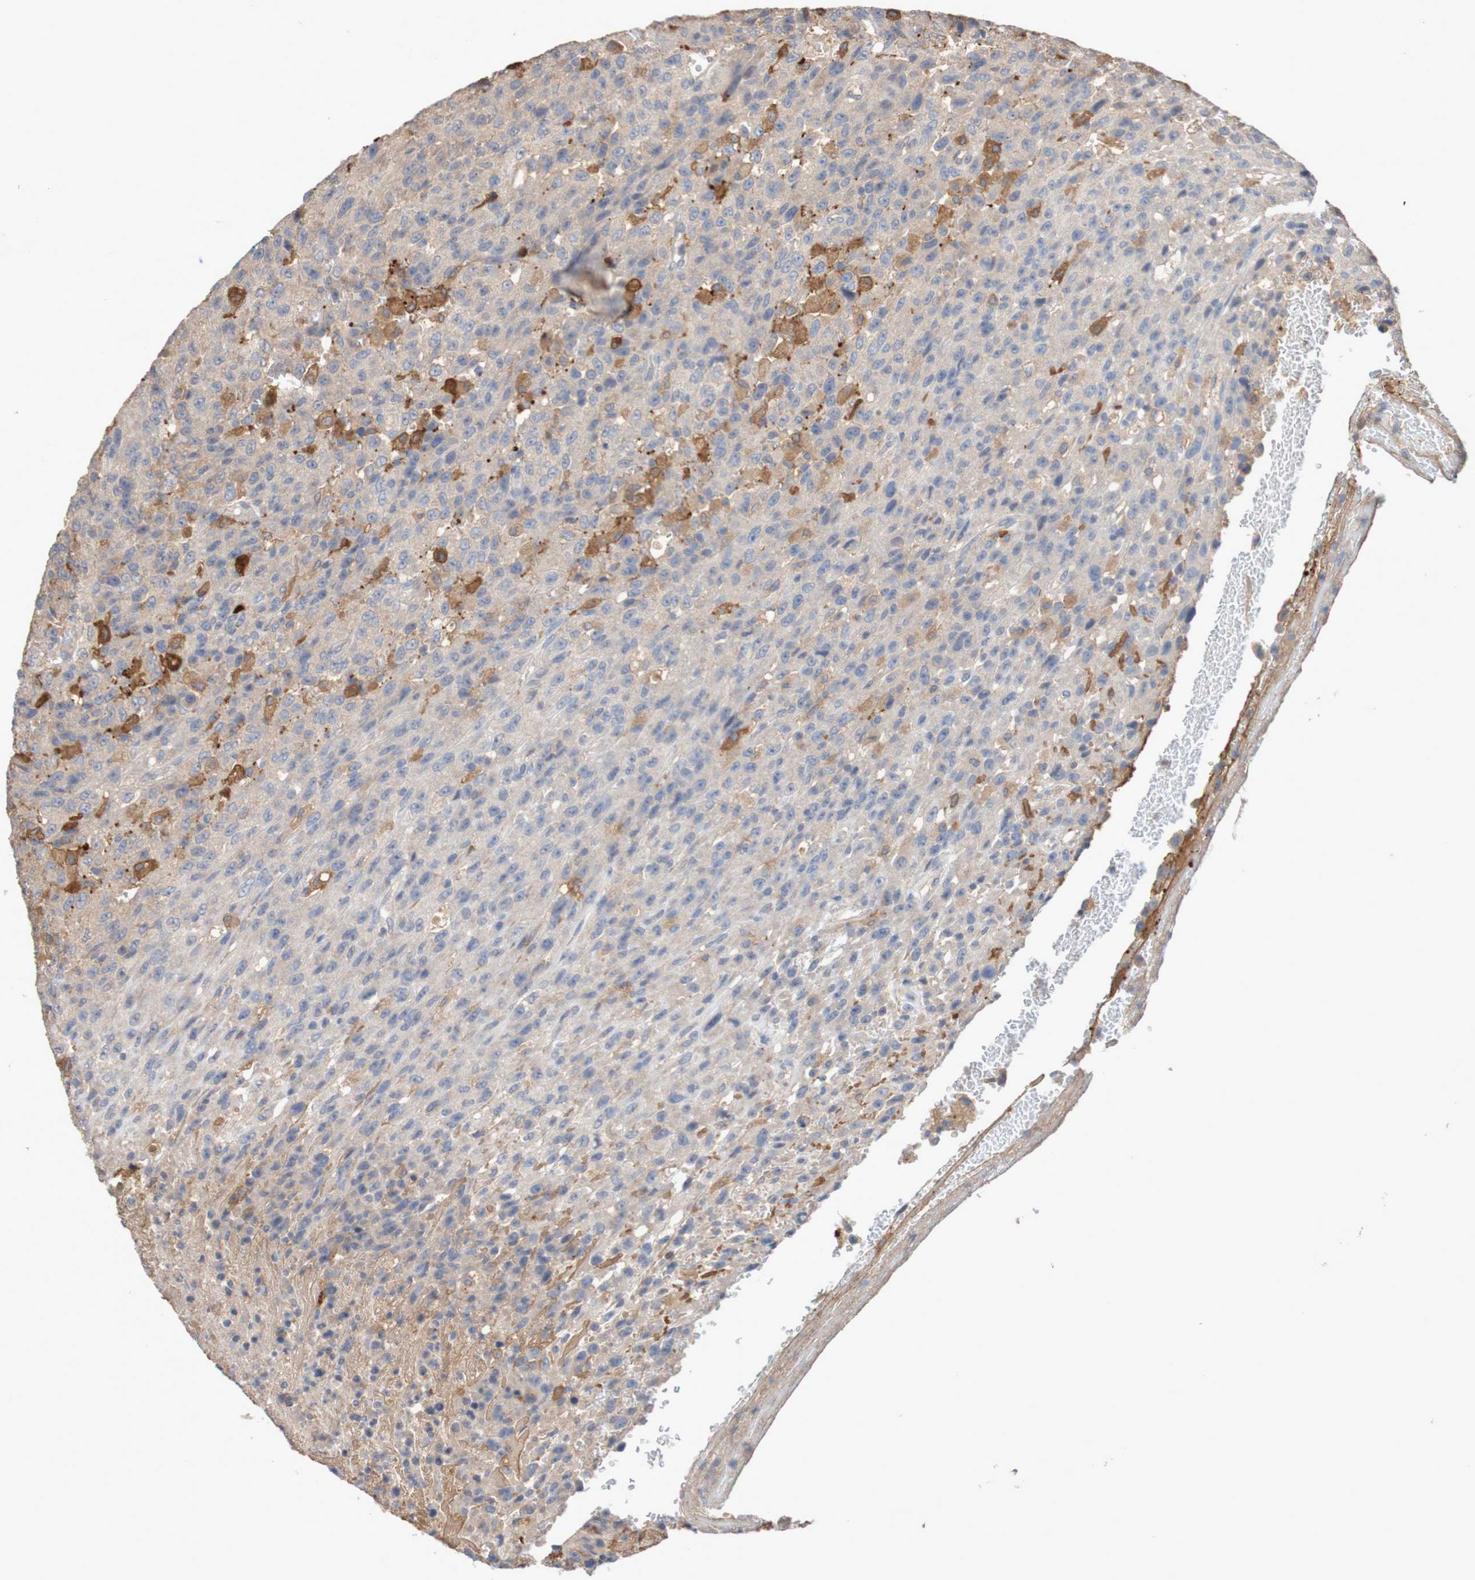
{"staining": {"intensity": "weak", "quantity": ">75%", "location": "cytoplasmic/membranous"}, "tissue": "urothelial cancer", "cell_type": "Tumor cells", "image_type": "cancer", "snomed": [{"axis": "morphology", "description": "Urothelial carcinoma, High grade"}, {"axis": "topography", "description": "Urinary bladder"}], "caption": "Urothelial cancer stained with DAB (3,3'-diaminobenzidine) immunohistochemistry shows low levels of weak cytoplasmic/membranous expression in about >75% of tumor cells.", "gene": "PHYH", "patient": {"sex": "male", "age": 66}}